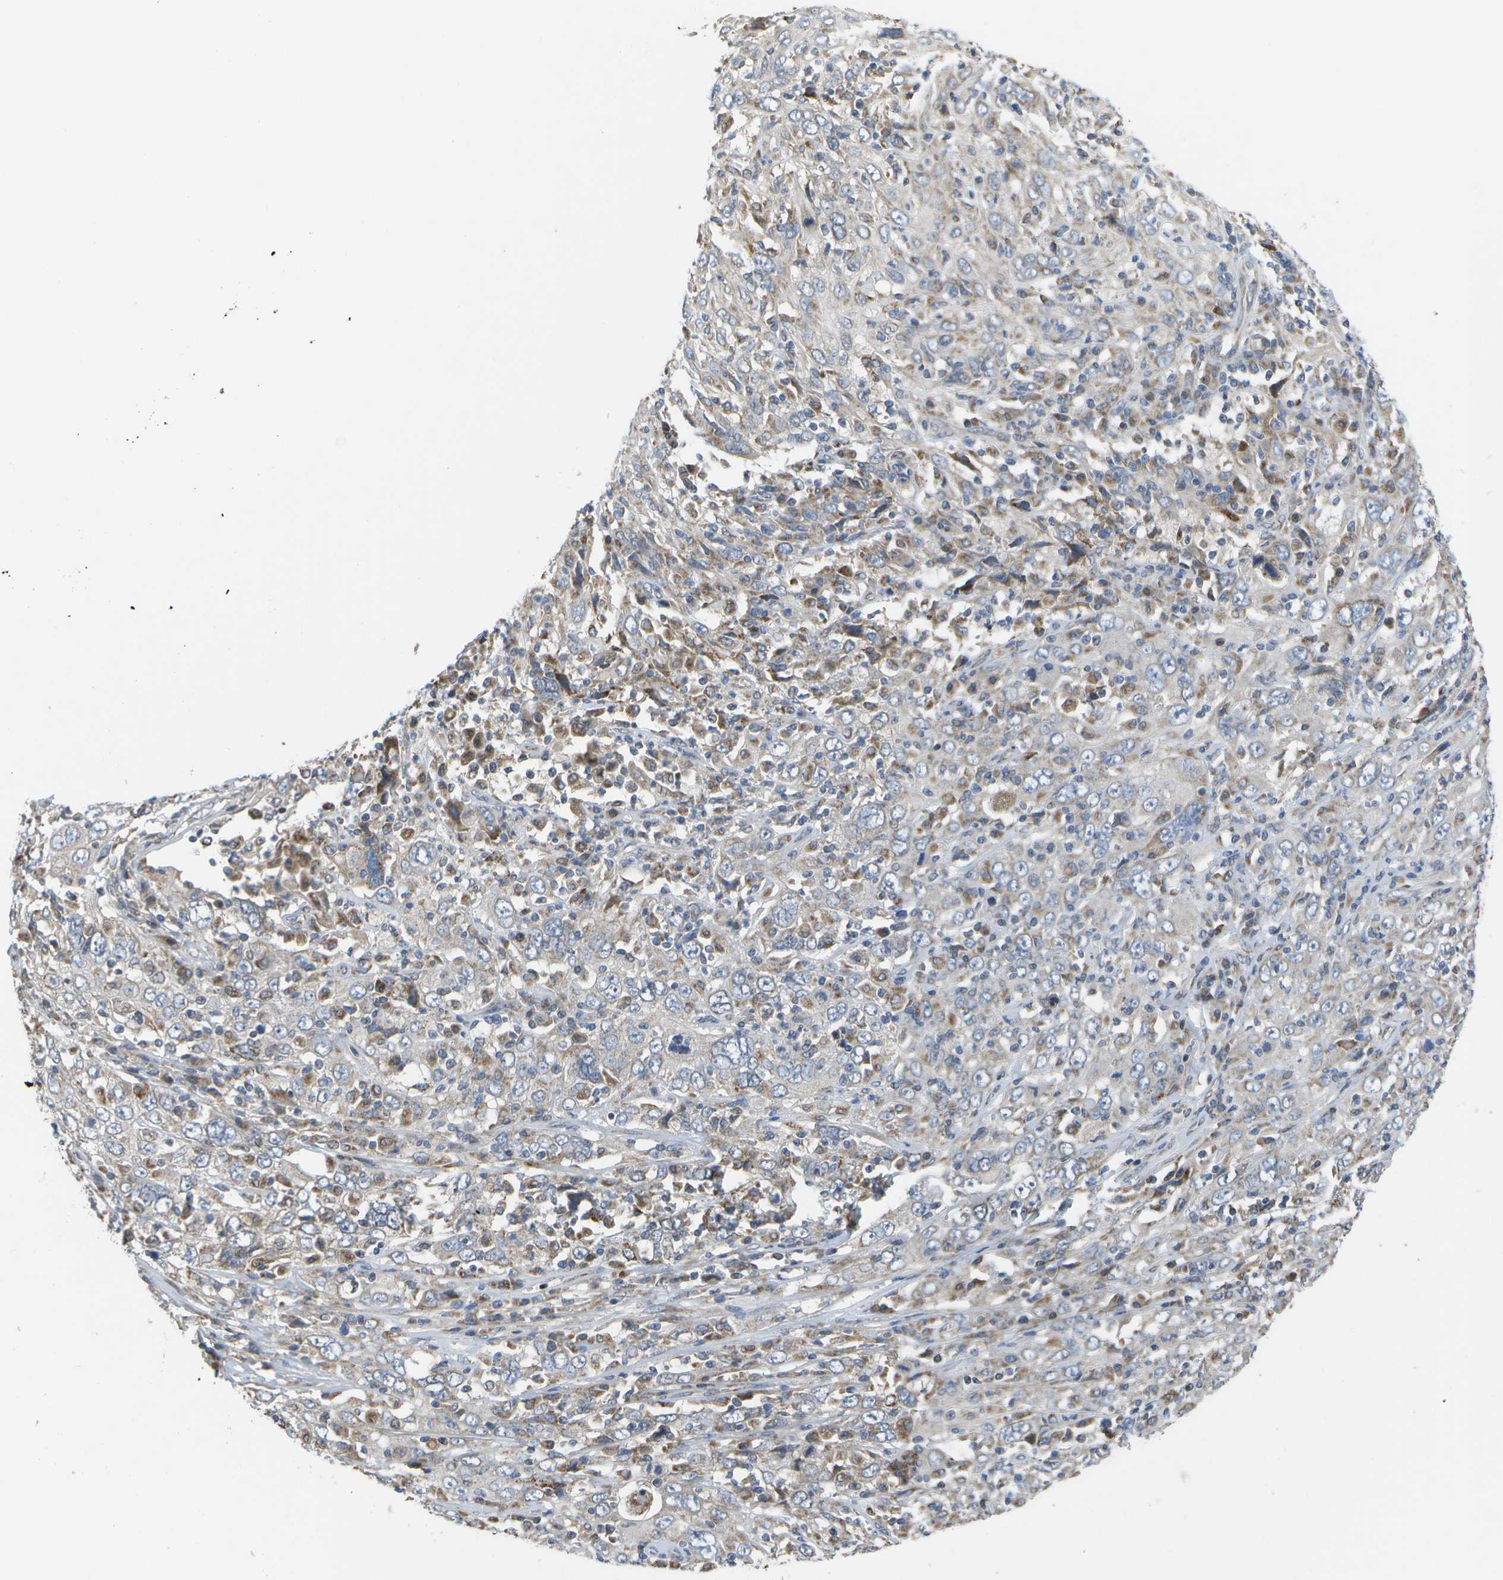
{"staining": {"intensity": "negative", "quantity": "none", "location": "none"}, "tissue": "cervical cancer", "cell_type": "Tumor cells", "image_type": "cancer", "snomed": [{"axis": "morphology", "description": "Squamous cell carcinoma, NOS"}, {"axis": "topography", "description": "Cervix"}], "caption": "Immunohistochemical staining of cervical squamous cell carcinoma displays no significant positivity in tumor cells.", "gene": "HADHA", "patient": {"sex": "female", "age": 46}}